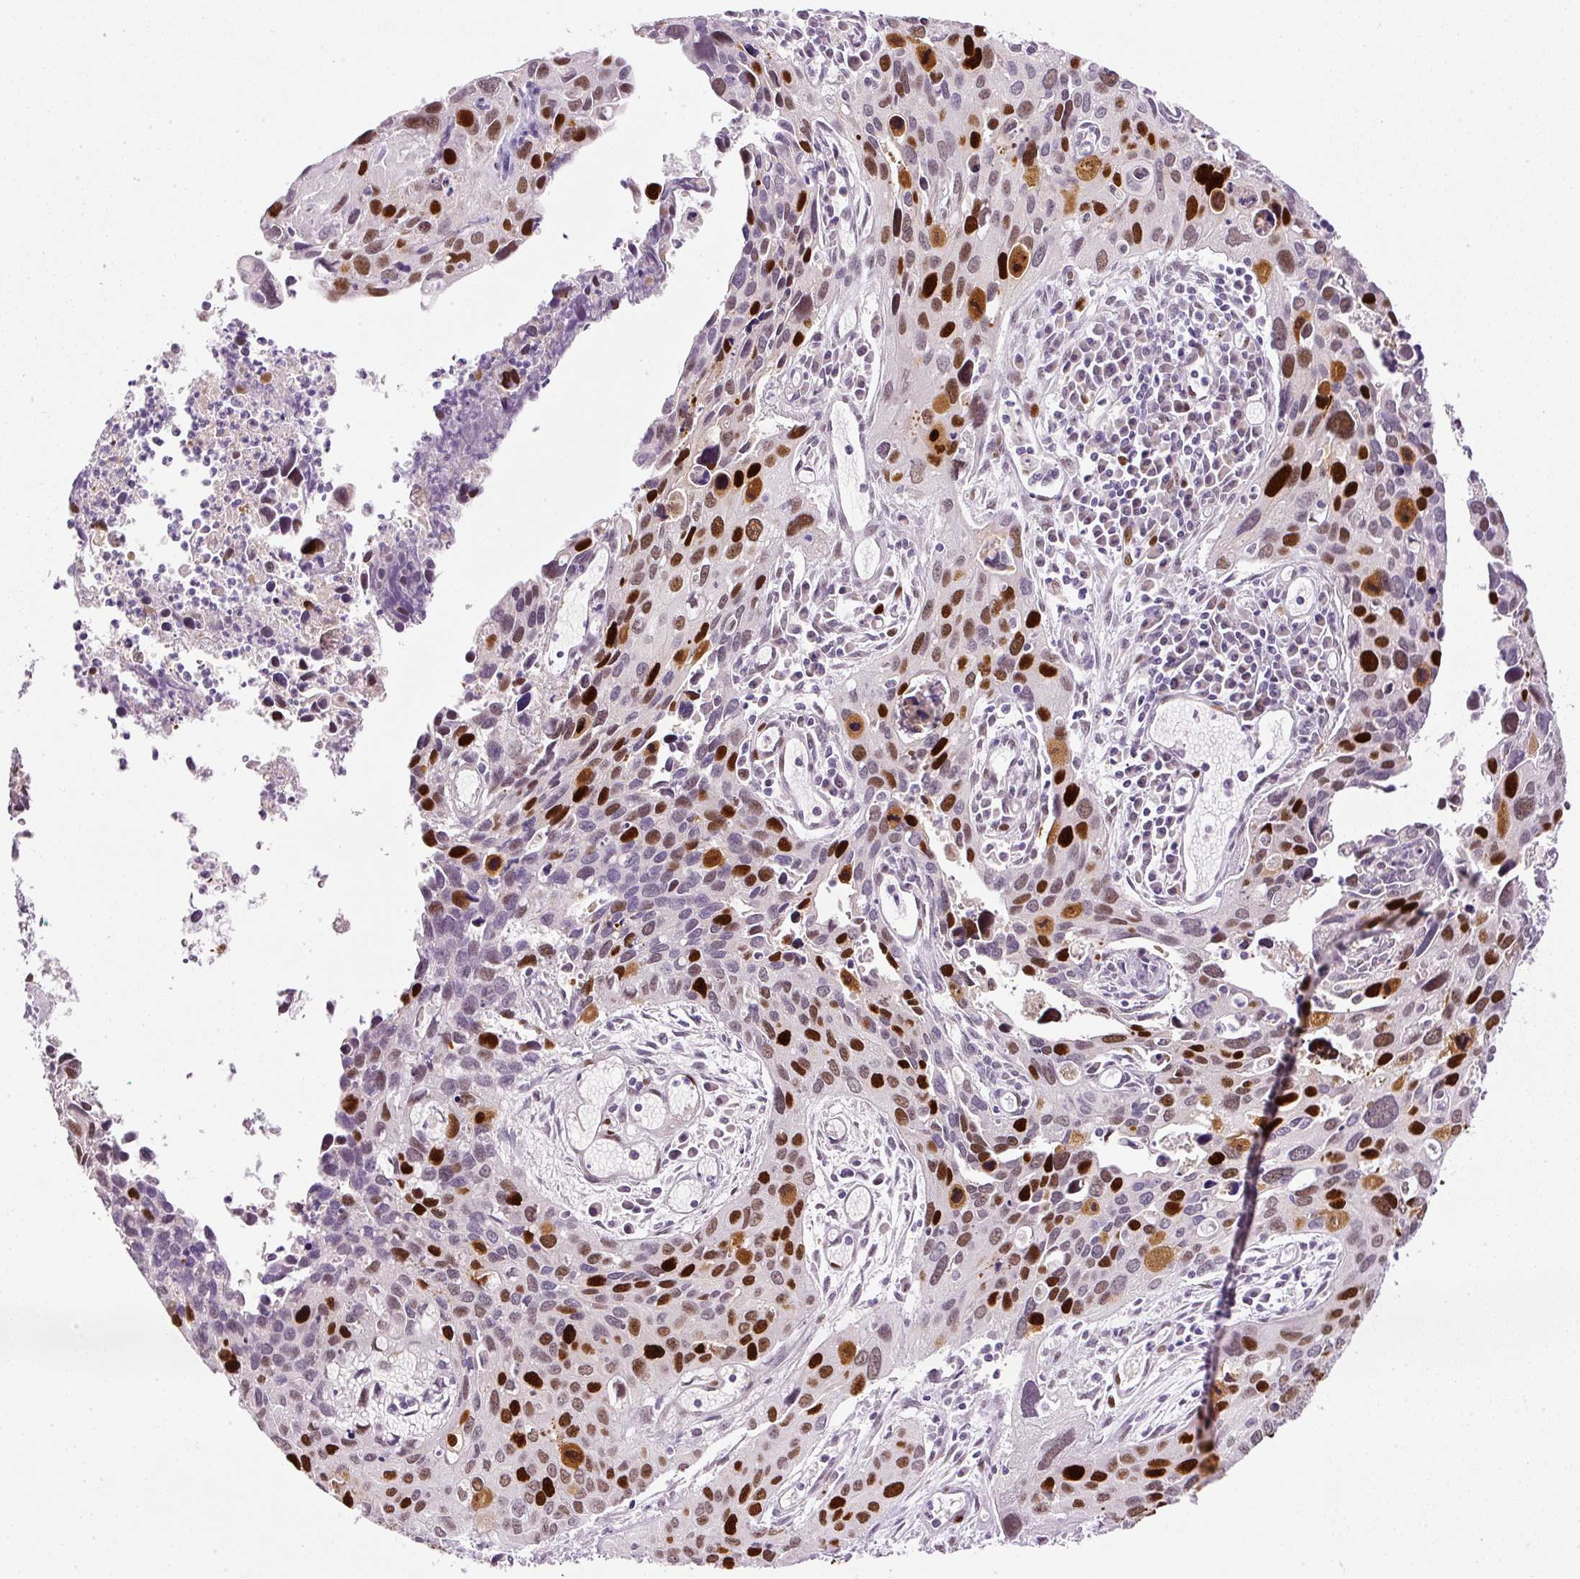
{"staining": {"intensity": "strong", "quantity": "25%-75%", "location": "nuclear"}, "tissue": "cervical cancer", "cell_type": "Tumor cells", "image_type": "cancer", "snomed": [{"axis": "morphology", "description": "Squamous cell carcinoma, NOS"}, {"axis": "topography", "description": "Cervix"}], "caption": "Approximately 25%-75% of tumor cells in human squamous cell carcinoma (cervical) display strong nuclear protein expression as visualized by brown immunohistochemical staining.", "gene": "KPNA2", "patient": {"sex": "female", "age": 55}}